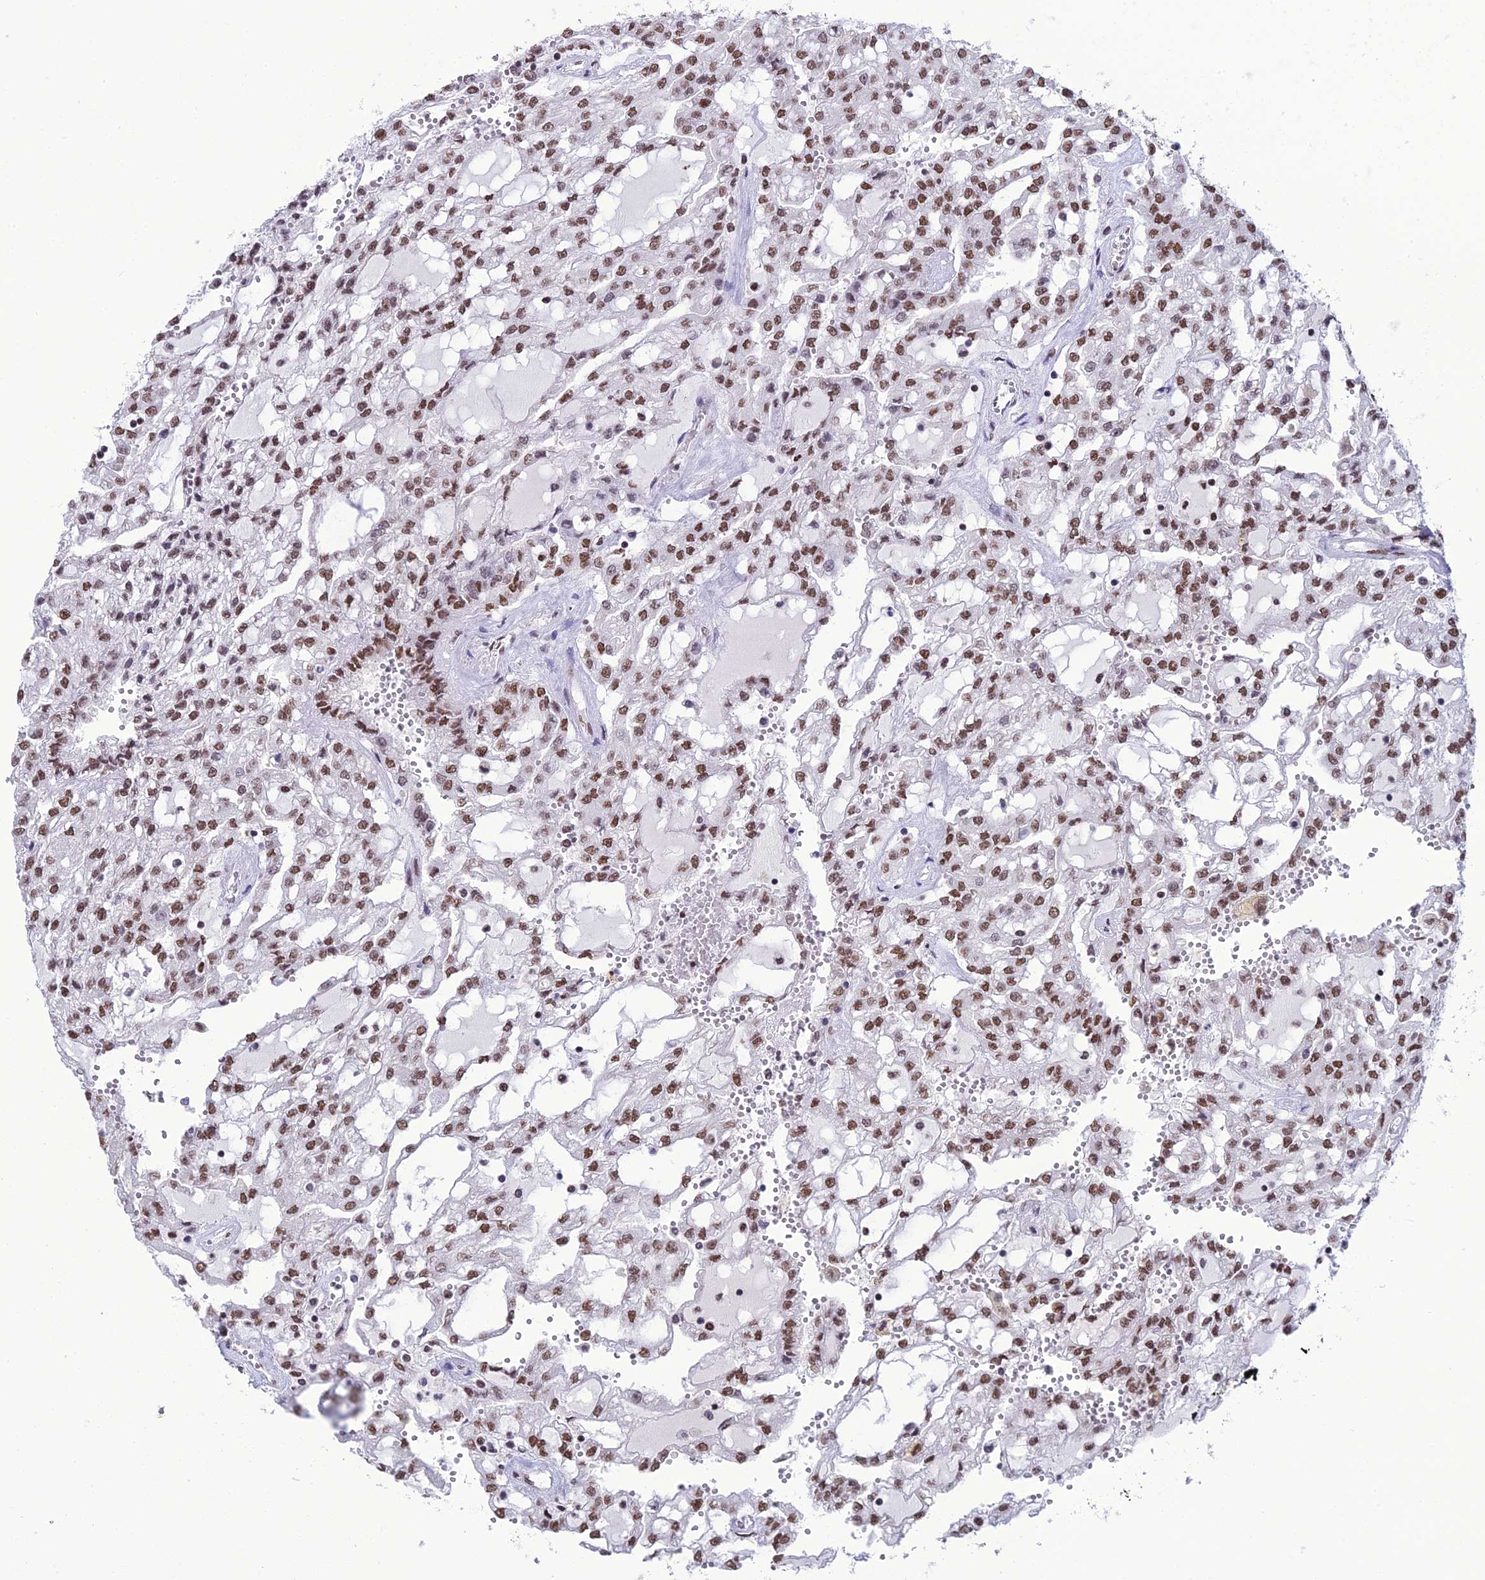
{"staining": {"intensity": "moderate", "quantity": ">75%", "location": "nuclear"}, "tissue": "renal cancer", "cell_type": "Tumor cells", "image_type": "cancer", "snomed": [{"axis": "morphology", "description": "Adenocarcinoma, NOS"}, {"axis": "topography", "description": "Kidney"}], "caption": "An immunohistochemistry histopathology image of tumor tissue is shown. Protein staining in brown labels moderate nuclear positivity in renal cancer (adenocarcinoma) within tumor cells.", "gene": "PRAMEF12", "patient": {"sex": "male", "age": 63}}